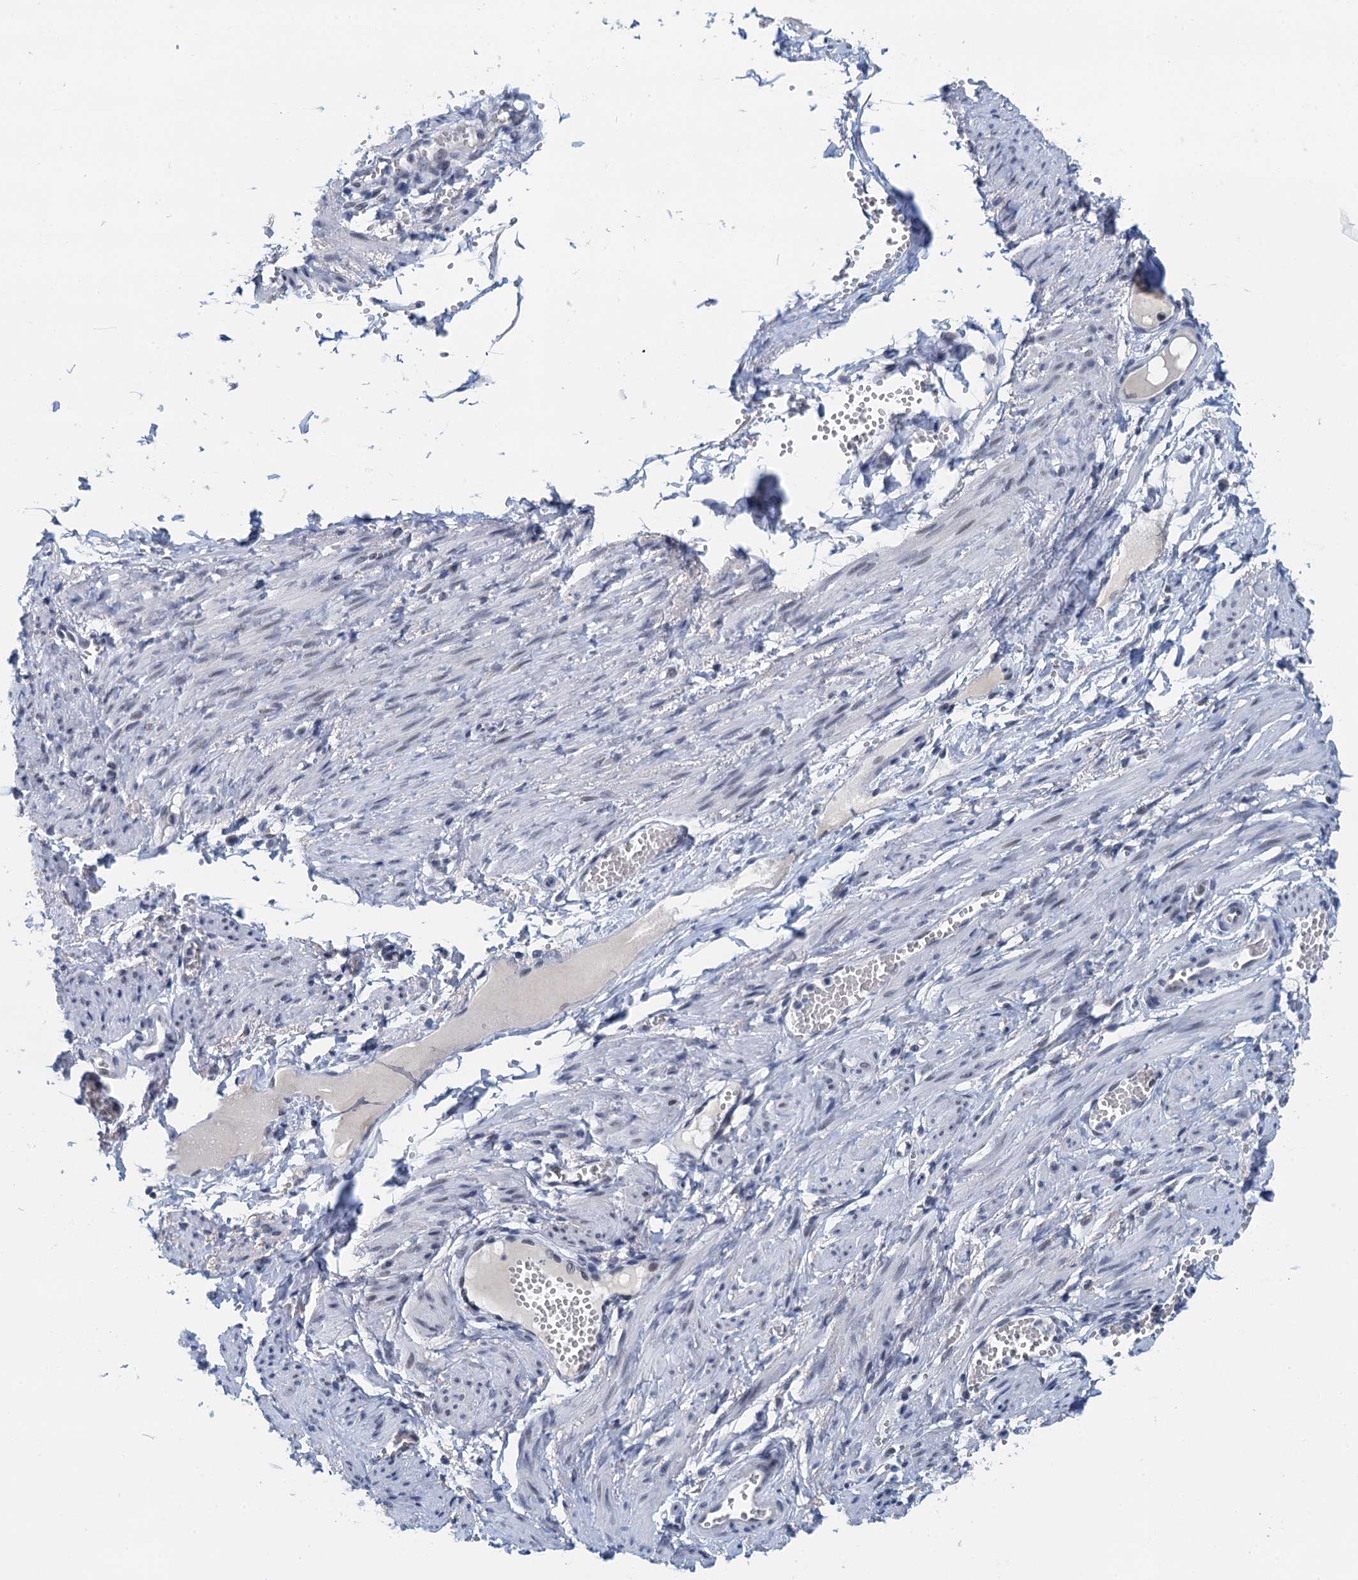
{"staining": {"intensity": "negative", "quantity": "none", "location": "none"}, "tissue": "soft tissue", "cell_type": "Chondrocytes", "image_type": "normal", "snomed": [{"axis": "morphology", "description": "Normal tissue, NOS"}, {"axis": "topography", "description": "Smooth muscle"}, {"axis": "topography", "description": "Peripheral nerve tissue"}], "caption": "Soft tissue was stained to show a protein in brown. There is no significant positivity in chondrocytes. (DAB IHC, high magnification).", "gene": "EPS8L1", "patient": {"sex": "female", "age": 39}}